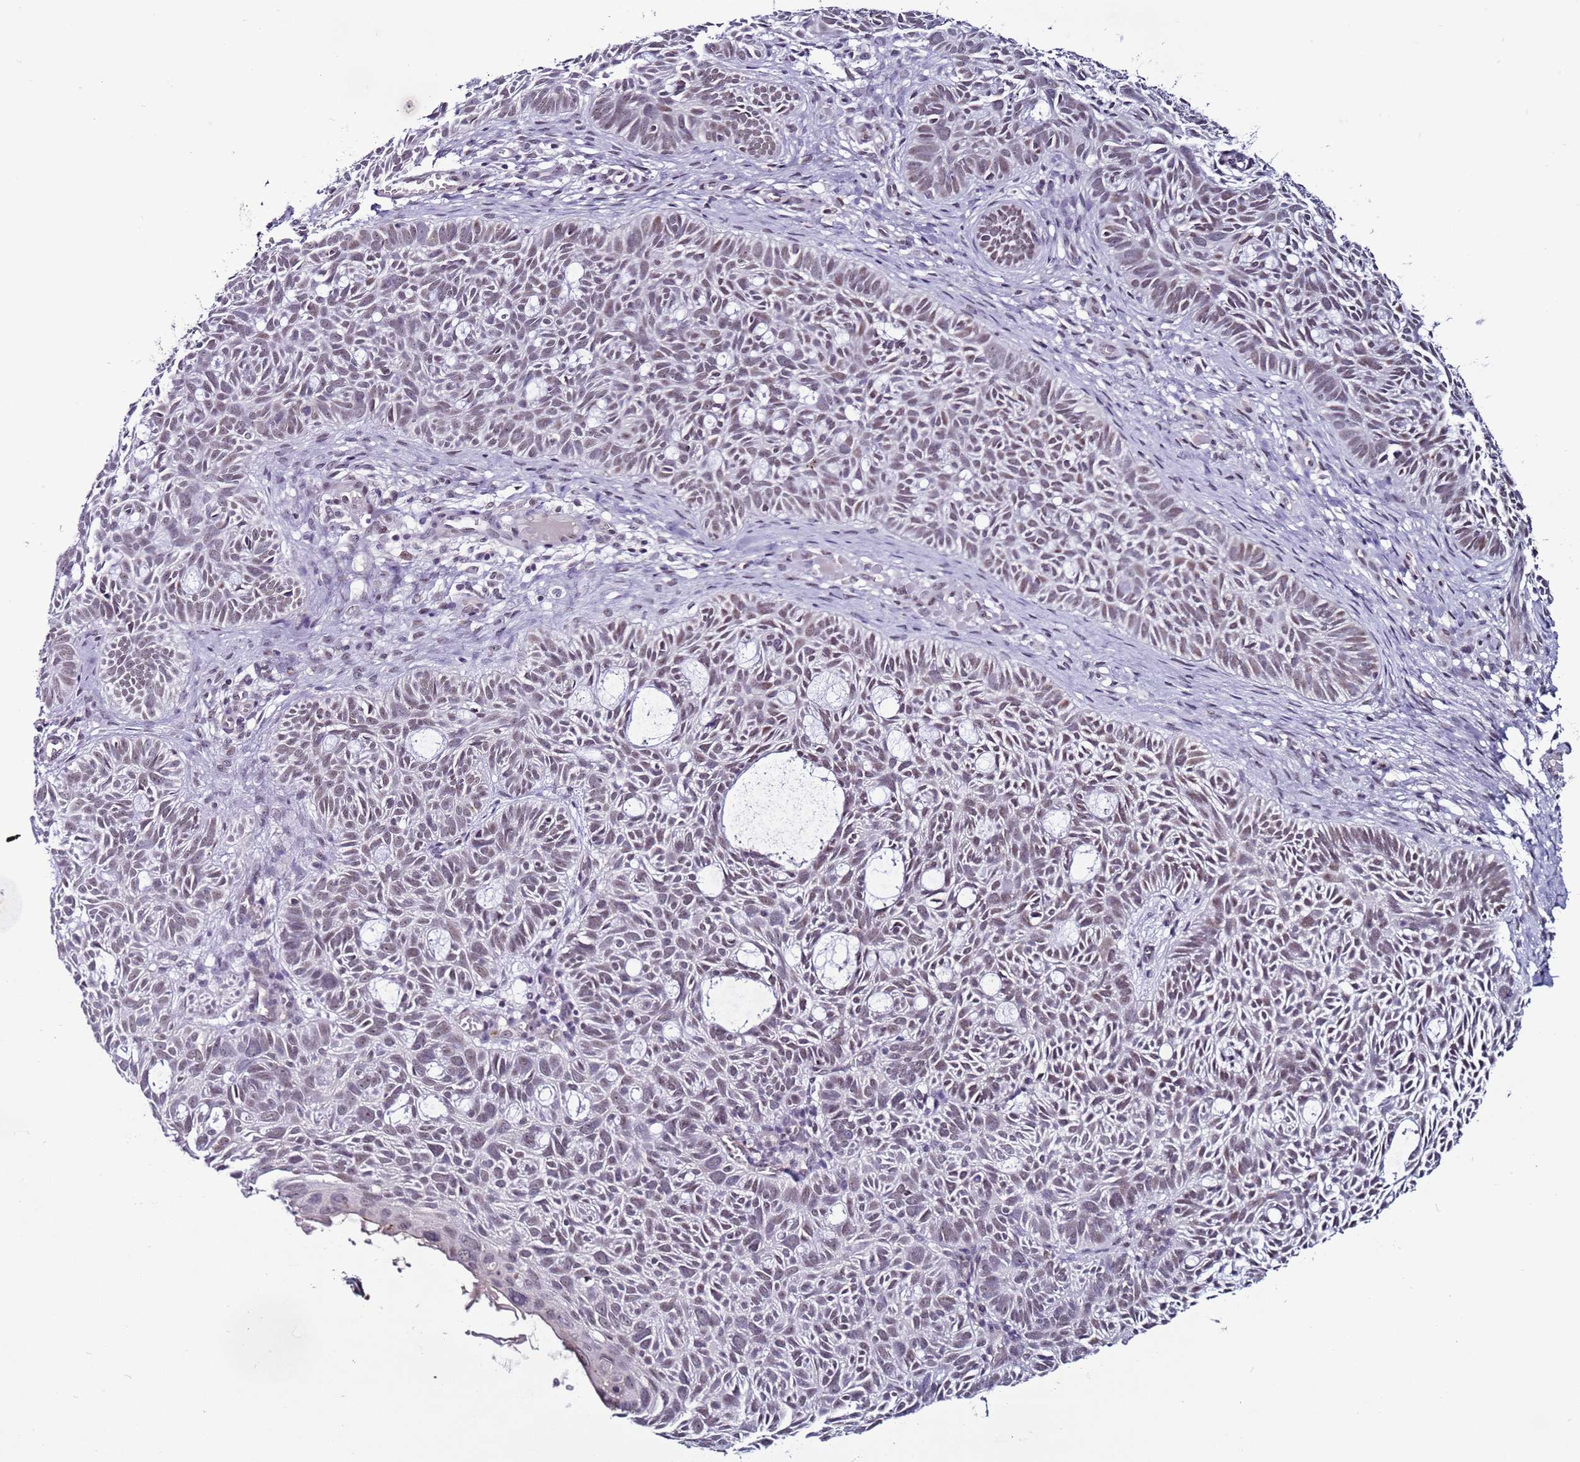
{"staining": {"intensity": "weak", "quantity": "25%-75%", "location": "nuclear"}, "tissue": "skin cancer", "cell_type": "Tumor cells", "image_type": "cancer", "snomed": [{"axis": "morphology", "description": "Basal cell carcinoma"}, {"axis": "topography", "description": "Skin"}], "caption": "A brown stain highlights weak nuclear positivity of a protein in basal cell carcinoma (skin) tumor cells. (DAB = brown stain, brightfield microscopy at high magnification).", "gene": "PSMA7", "patient": {"sex": "male", "age": 69}}